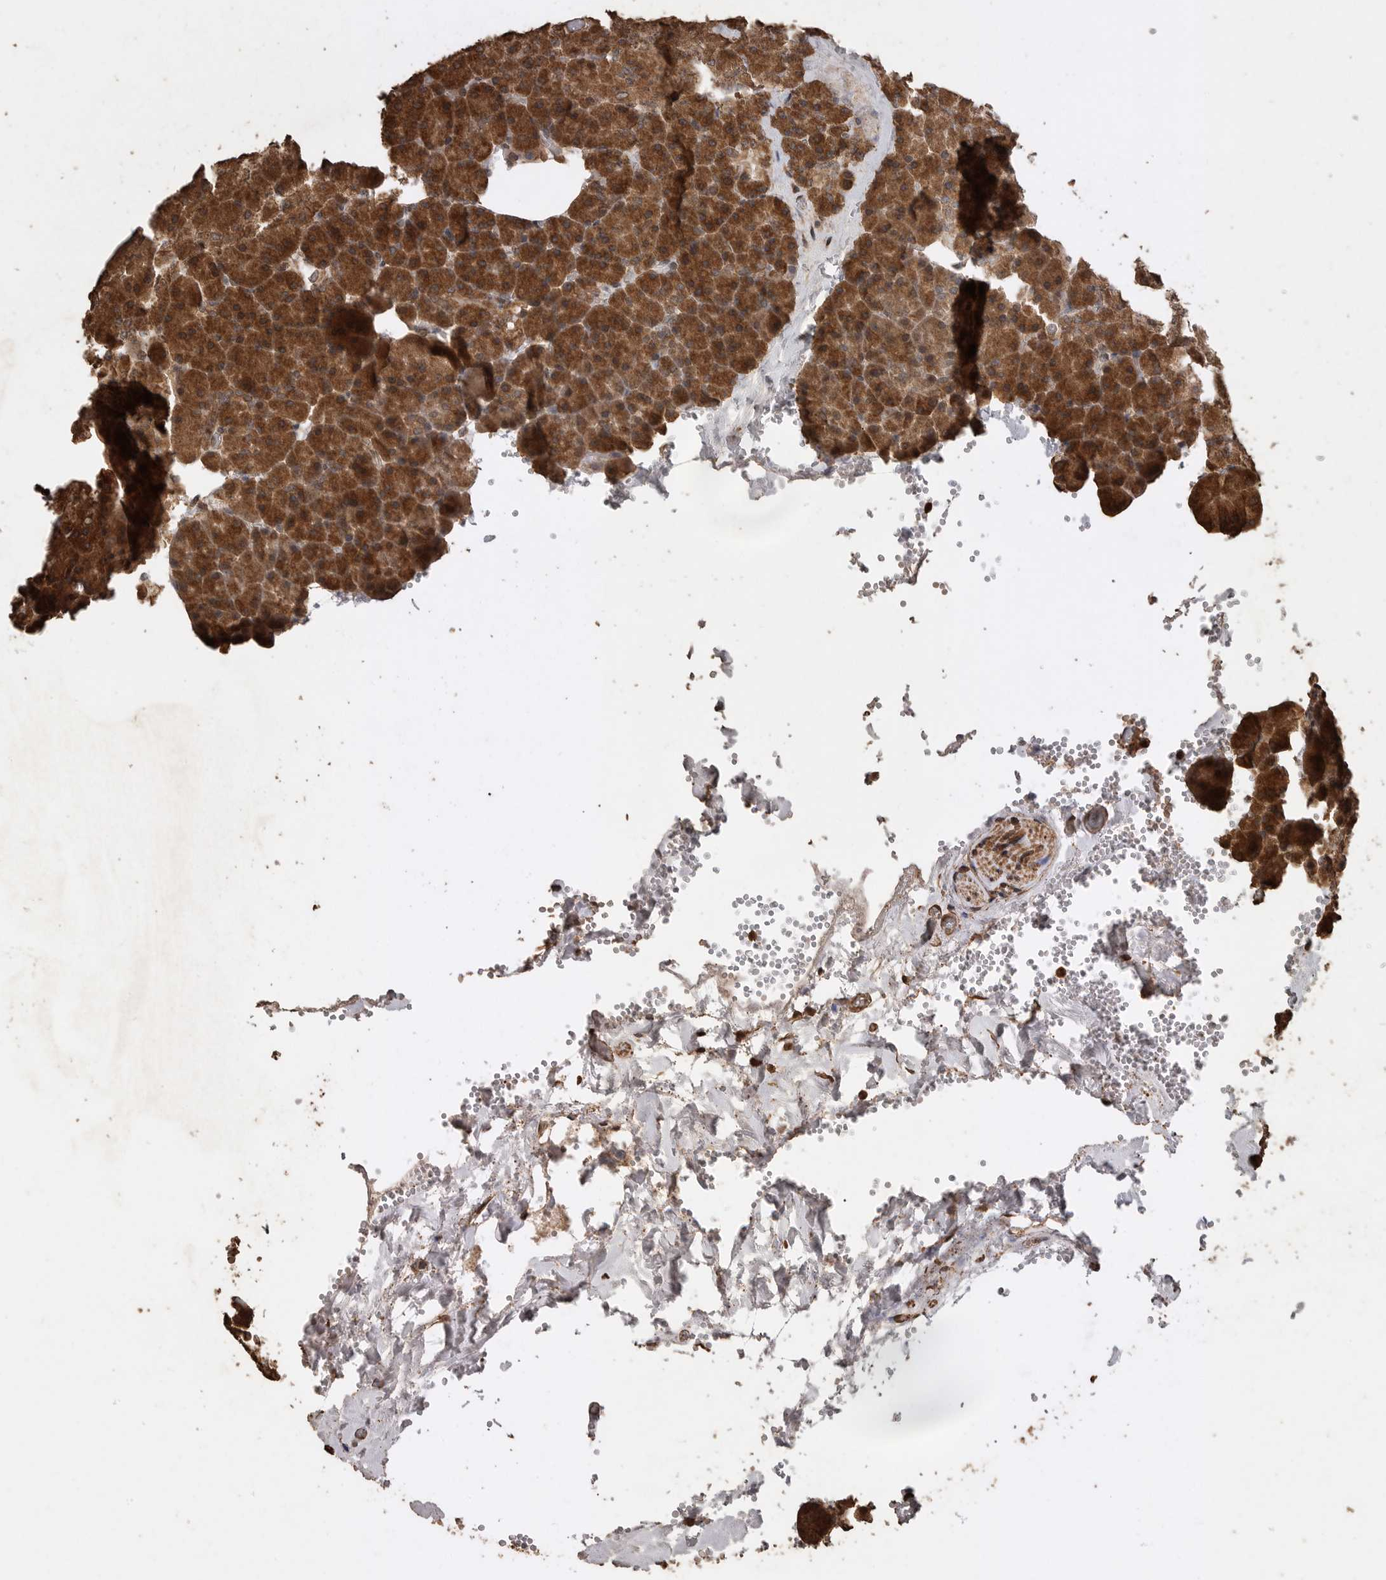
{"staining": {"intensity": "strong", "quantity": ">75%", "location": "cytoplasmic/membranous"}, "tissue": "pancreas", "cell_type": "Exocrine glandular cells", "image_type": "normal", "snomed": [{"axis": "morphology", "description": "Normal tissue, NOS"}, {"axis": "morphology", "description": "Carcinoid, malignant, NOS"}, {"axis": "topography", "description": "Pancreas"}], "caption": "Brown immunohistochemical staining in normal pancreas reveals strong cytoplasmic/membranous staining in approximately >75% of exocrine glandular cells. (DAB (3,3'-diaminobenzidine) IHC with brightfield microscopy, high magnification).", "gene": "PINK1", "patient": {"sex": "female", "age": 35}}